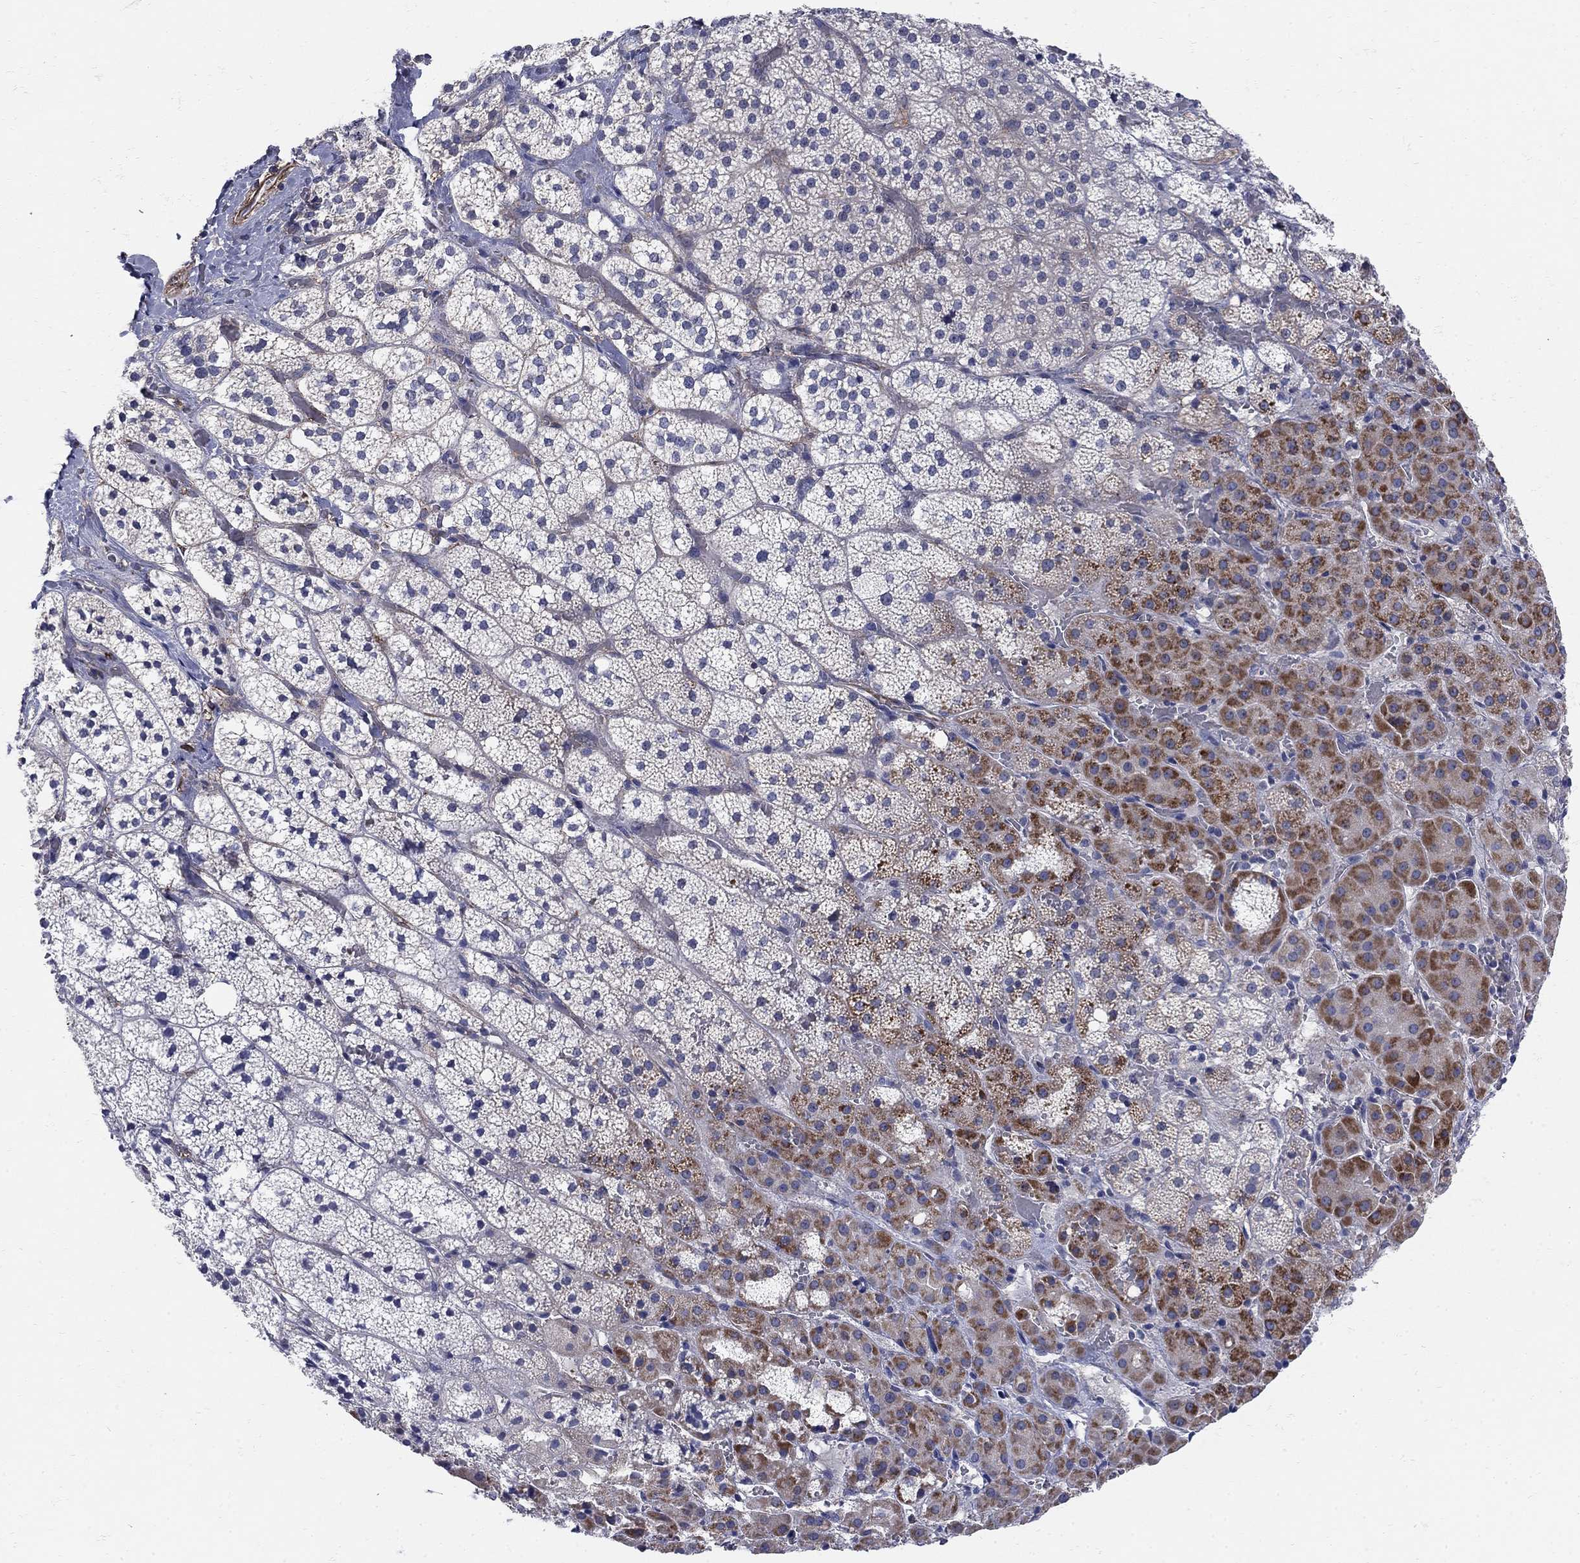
{"staining": {"intensity": "strong", "quantity": "<25%", "location": "cytoplasmic/membranous"}, "tissue": "adrenal gland", "cell_type": "Glandular cells", "image_type": "normal", "snomed": [{"axis": "morphology", "description": "Normal tissue, NOS"}, {"axis": "topography", "description": "Adrenal gland"}], "caption": "A medium amount of strong cytoplasmic/membranous expression is appreciated in approximately <25% of glandular cells in unremarkable adrenal gland. (Stains: DAB in brown, nuclei in blue, Microscopy: brightfield microscopy at high magnification).", "gene": "SEPTIN8", "patient": {"sex": "male", "age": 53}}